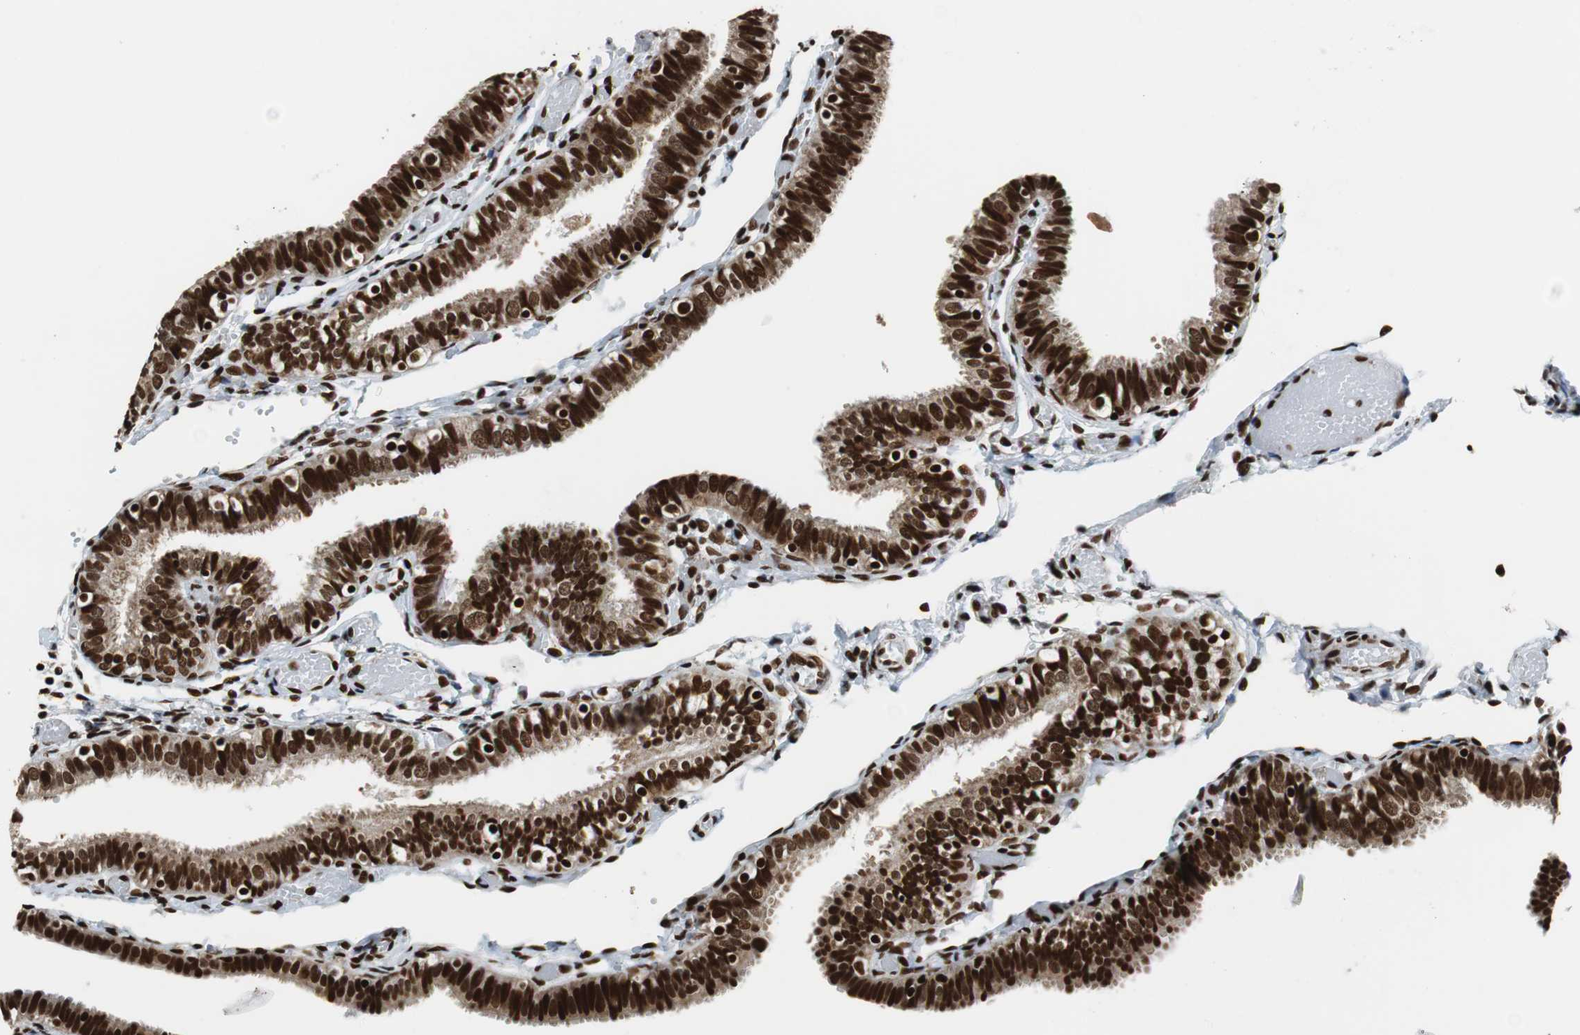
{"staining": {"intensity": "strong", "quantity": ">75%", "location": "nuclear"}, "tissue": "fallopian tube", "cell_type": "Glandular cells", "image_type": "normal", "snomed": [{"axis": "morphology", "description": "Normal tissue, NOS"}, {"axis": "topography", "description": "Fallopian tube"}], "caption": "DAB (3,3'-diaminobenzidine) immunohistochemical staining of normal fallopian tube reveals strong nuclear protein positivity in about >75% of glandular cells.", "gene": "HDAC1", "patient": {"sex": "female", "age": 46}}